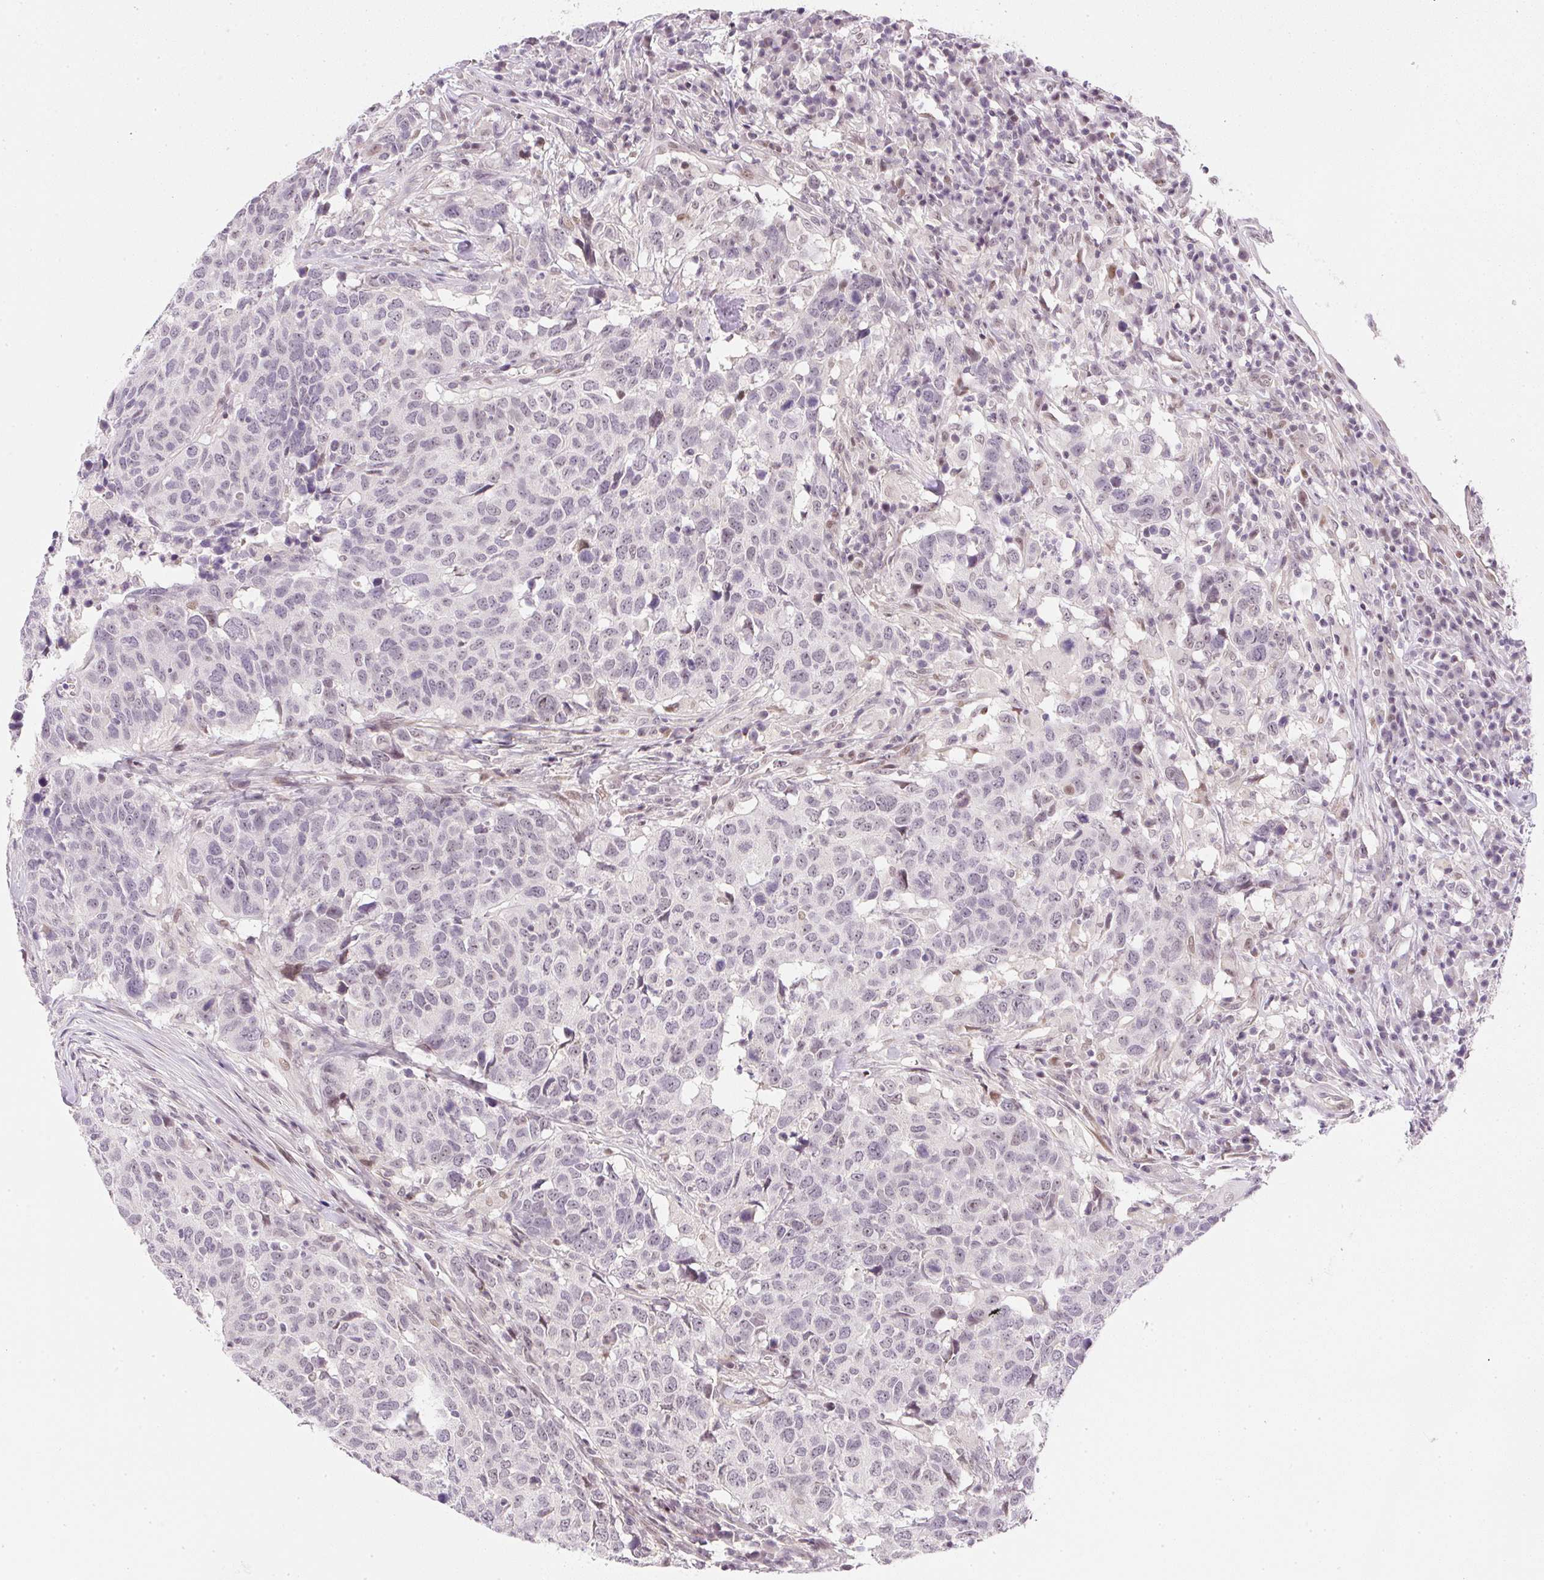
{"staining": {"intensity": "weak", "quantity": "<25%", "location": "nuclear"}, "tissue": "head and neck cancer", "cell_type": "Tumor cells", "image_type": "cancer", "snomed": [{"axis": "morphology", "description": "Normal tissue, NOS"}, {"axis": "morphology", "description": "Squamous cell carcinoma, NOS"}, {"axis": "topography", "description": "Skeletal muscle"}, {"axis": "topography", "description": "Vascular tissue"}, {"axis": "topography", "description": "Peripheral nerve tissue"}, {"axis": "topography", "description": "Head-Neck"}], "caption": "An image of human head and neck cancer is negative for staining in tumor cells.", "gene": "DPPA4", "patient": {"sex": "male", "age": 66}}